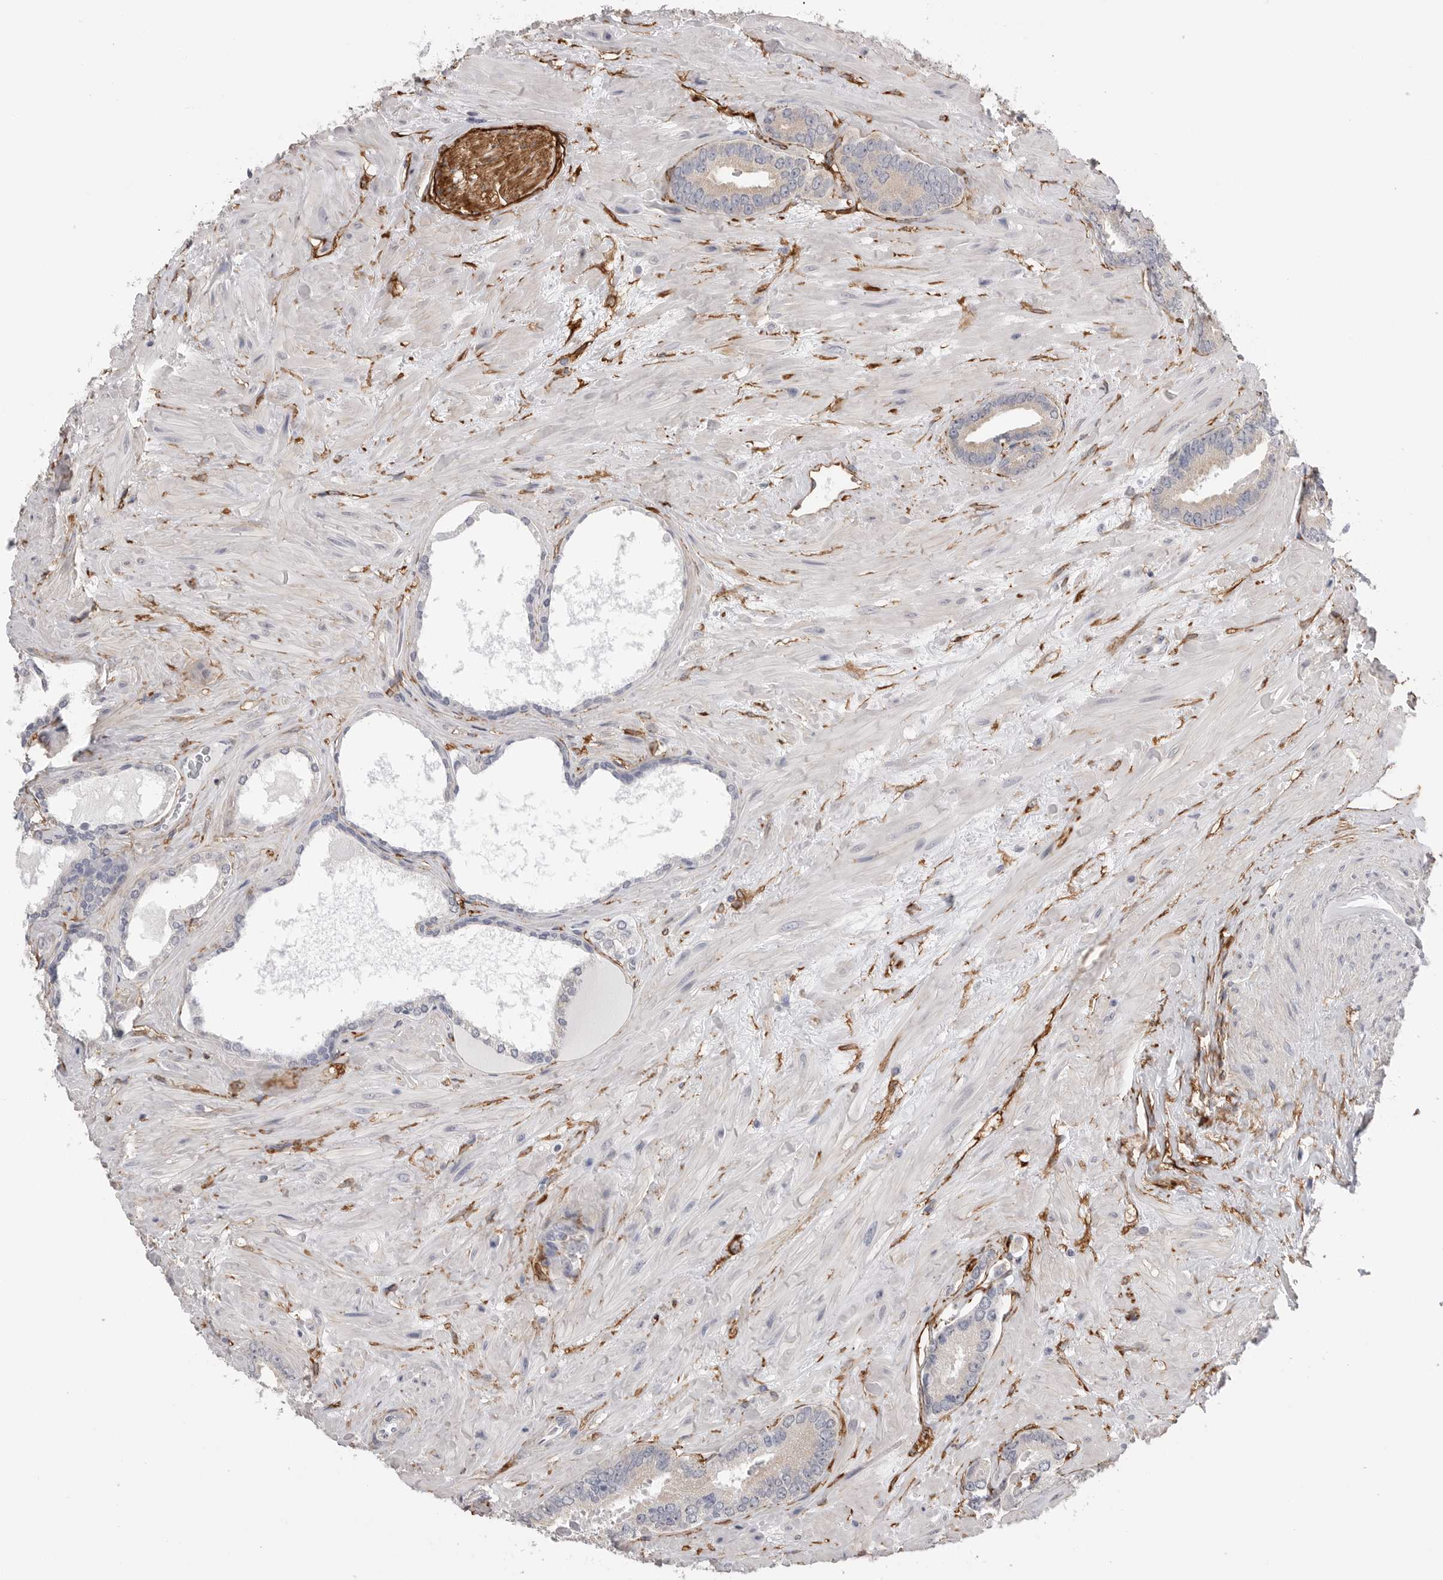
{"staining": {"intensity": "negative", "quantity": "none", "location": "none"}, "tissue": "prostate cancer", "cell_type": "Tumor cells", "image_type": "cancer", "snomed": [{"axis": "morphology", "description": "Adenocarcinoma, Low grade"}, {"axis": "topography", "description": "Prostate"}], "caption": "This photomicrograph is of prostate cancer (low-grade adenocarcinoma) stained with immunohistochemistry (IHC) to label a protein in brown with the nuclei are counter-stained blue. There is no expression in tumor cells.", "gene": "AKAP12", "patient": {"sex": "male", "age": 71}}